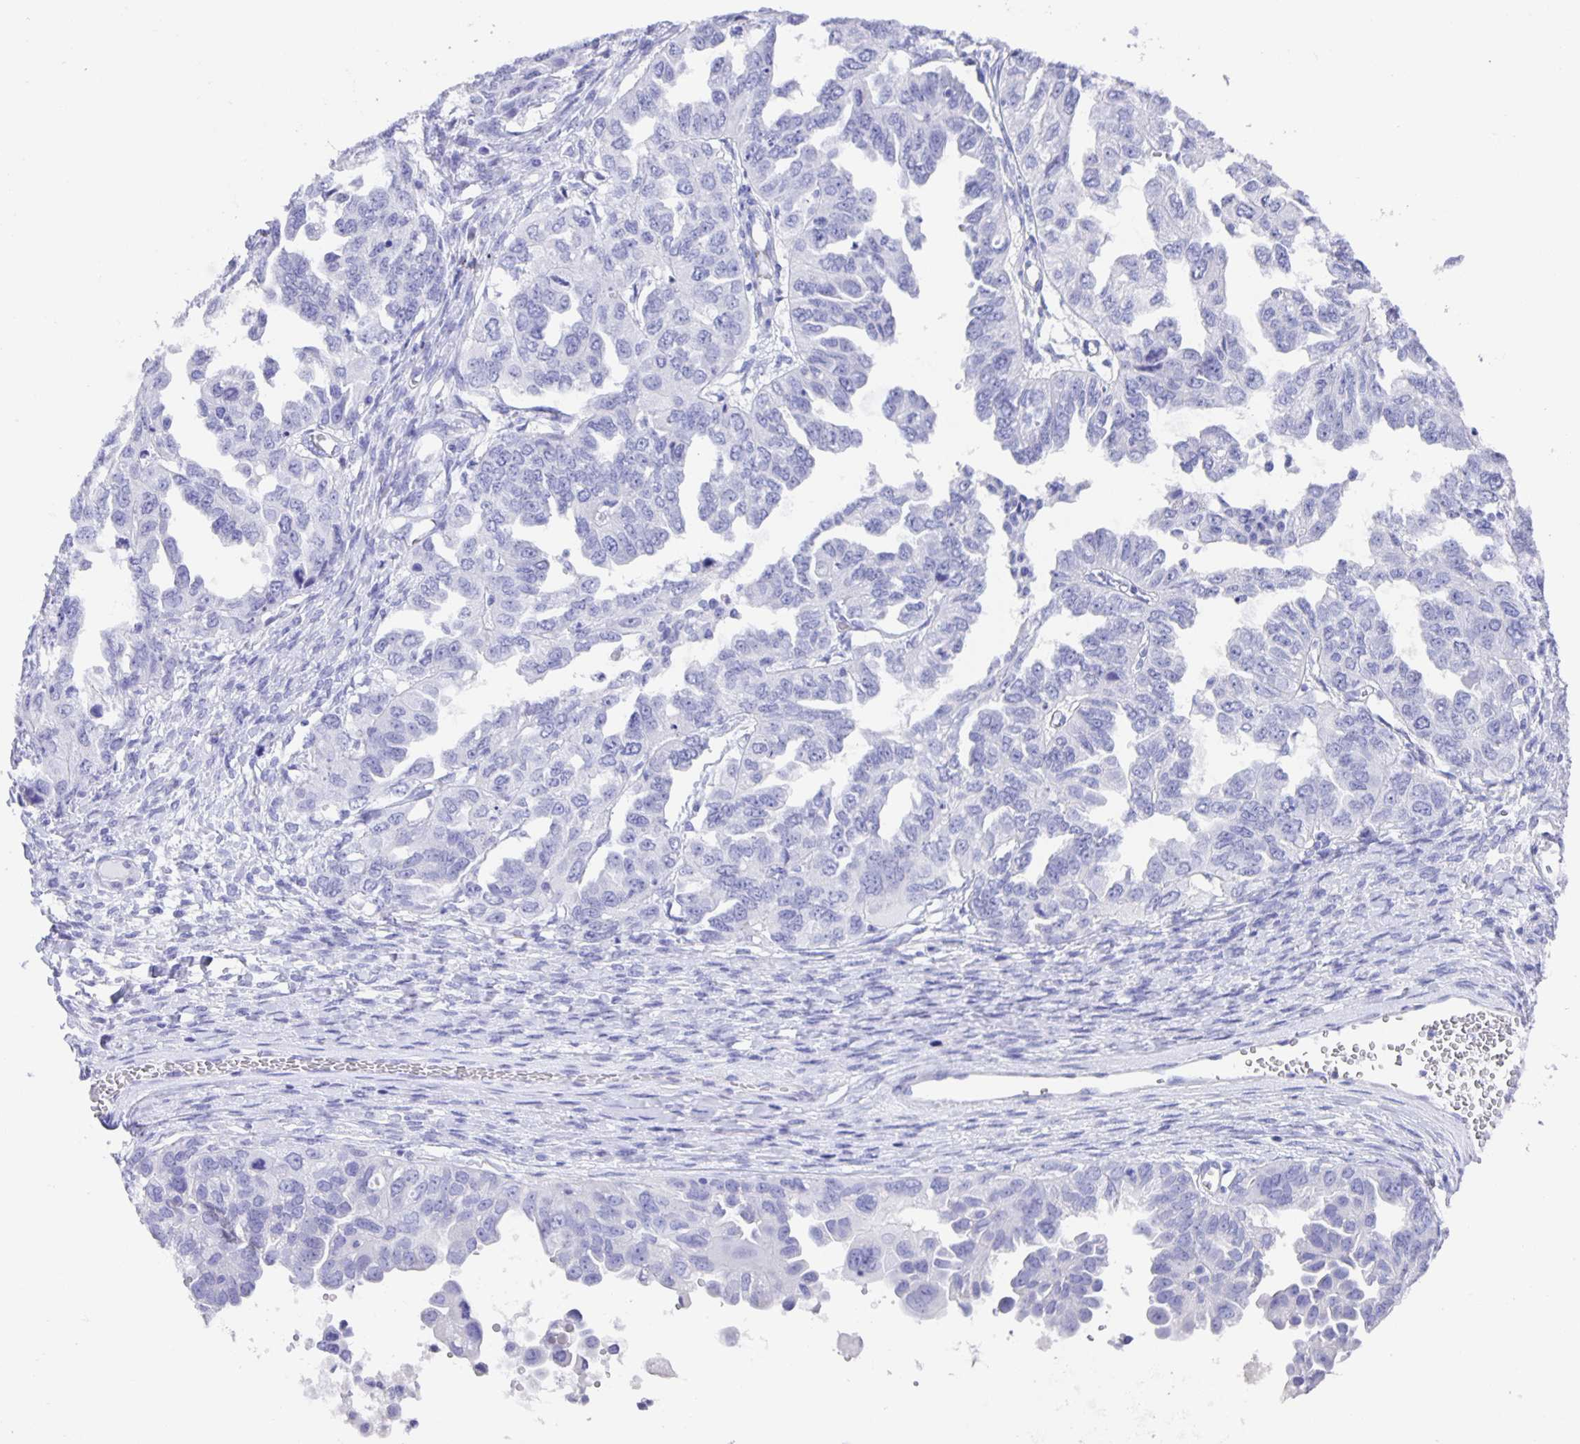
{"staining": {"intensity": "negative", "quantity": "none", "location": "none"}, "tissue": "ovarian cancer", "cell_type": "Tumor cells", "image_type": "cancer", "snomed": [{"axis": "morphology", "description": "Cystadenocarcinoma, serous, NOS"}, {"axis": "topography", "description": "Ovary"}], "caption": "Photomicrograph shows no significant protein expression in tumor cells of serous cystadenocarcinoma (ovarian).", "gene": "GUCA2A", "patient": {"sex": "female", "age": 53}}